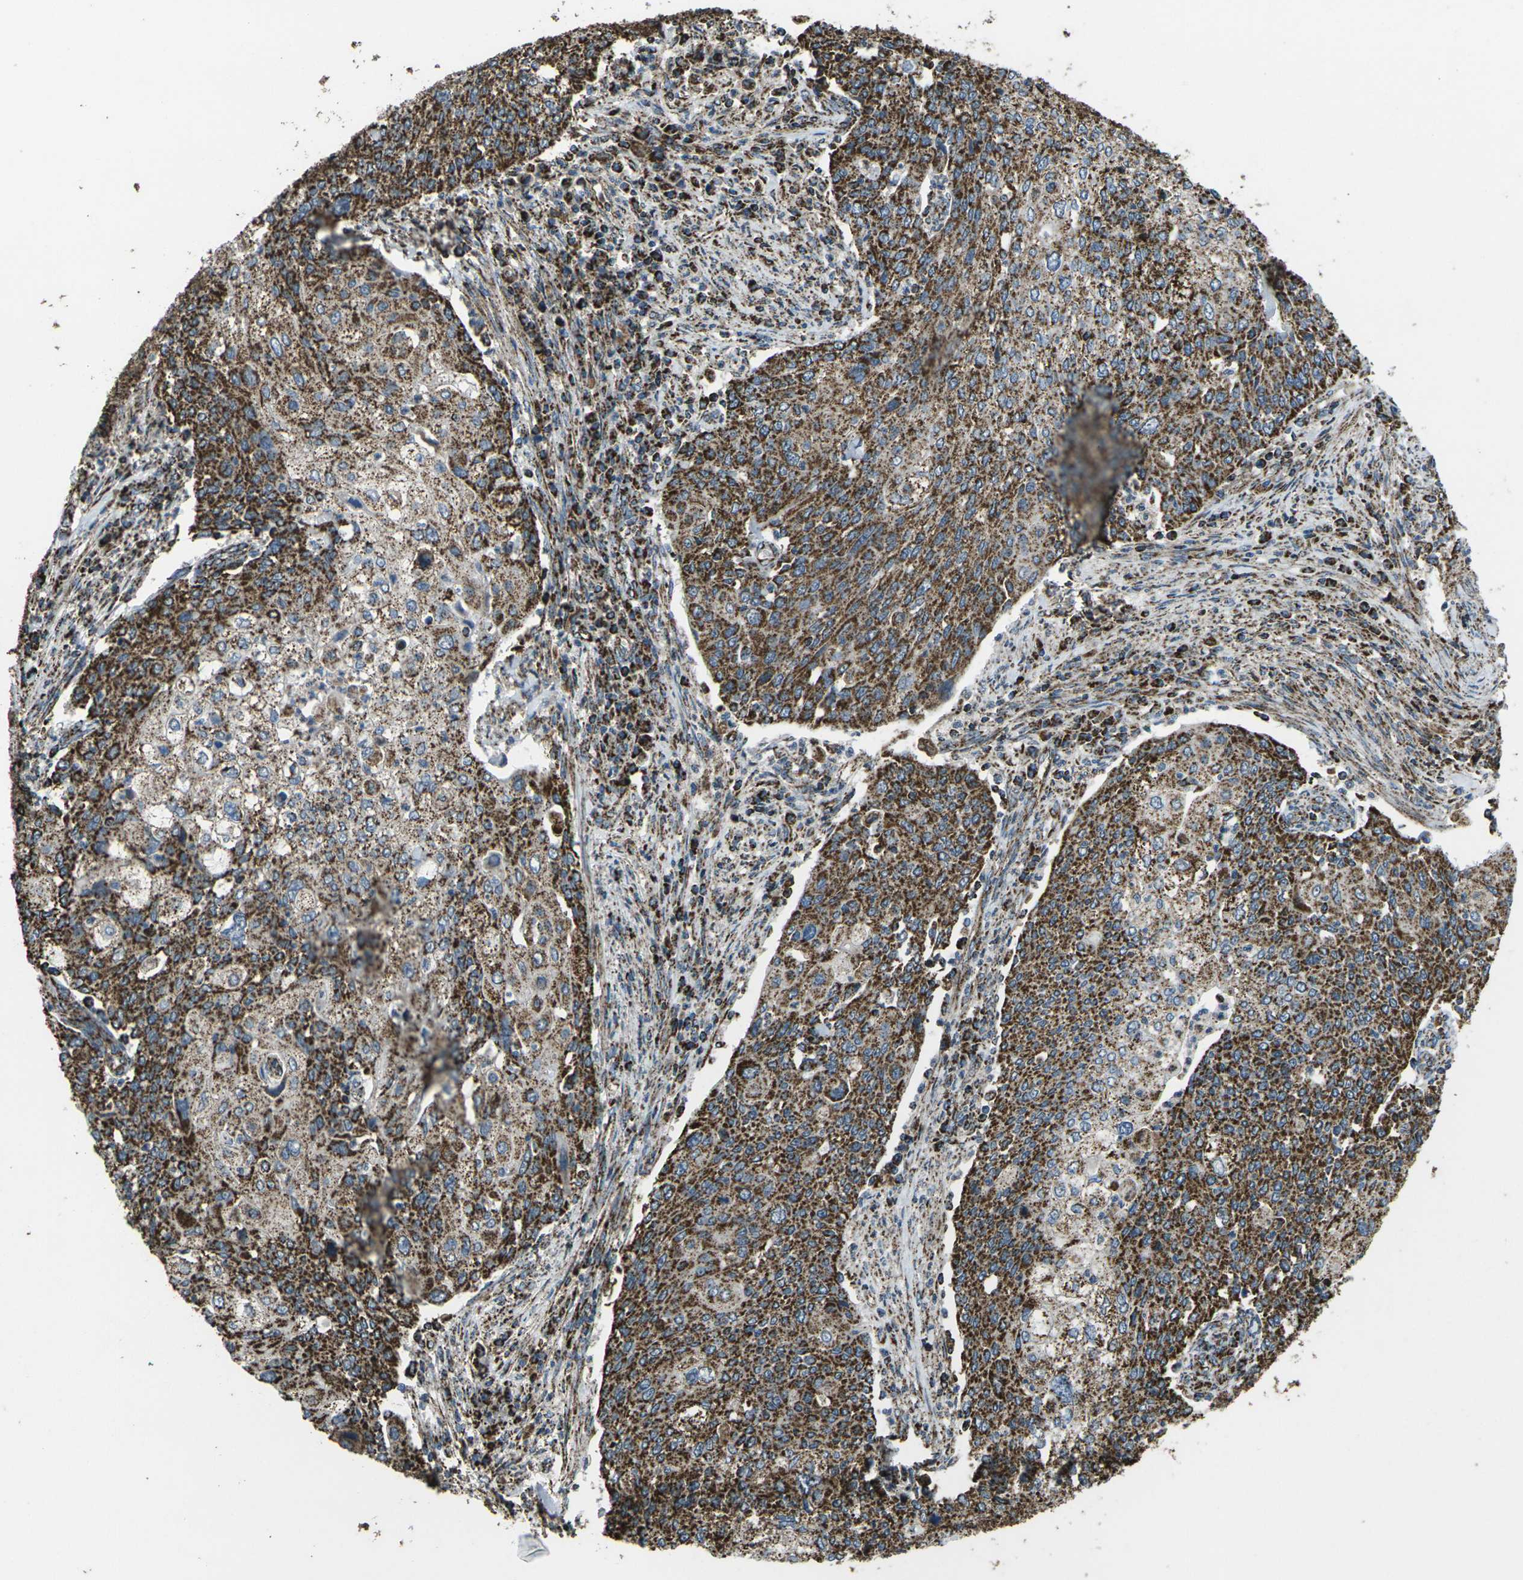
{"staining": {"intensity": "strong", "quantity": ">75%", "location": "cytoplasmic/membranous"}, "tissue": "cervical cancer", "cell_type": "Tumor cells", "image_type": "cancer", "snomed": [{"axis": "morphology", "description": "Squamous cell carcinoma, NOS"}, {"axis": "topography", "description": "Cervix"}], "caption": "Immunohistochemistry (IHC) photomicrograph of neoplastic tissue: squamous cell carcinoma (cervical) stained using IHC displays high levels of strong protein expression localized specifically in the cytoplasmic/membranous of tumor cells, appearing as a cytoplasmic/membranous brown color.", "gene": "KLHL5", "patient": {"sex": "female", "age": 40}}